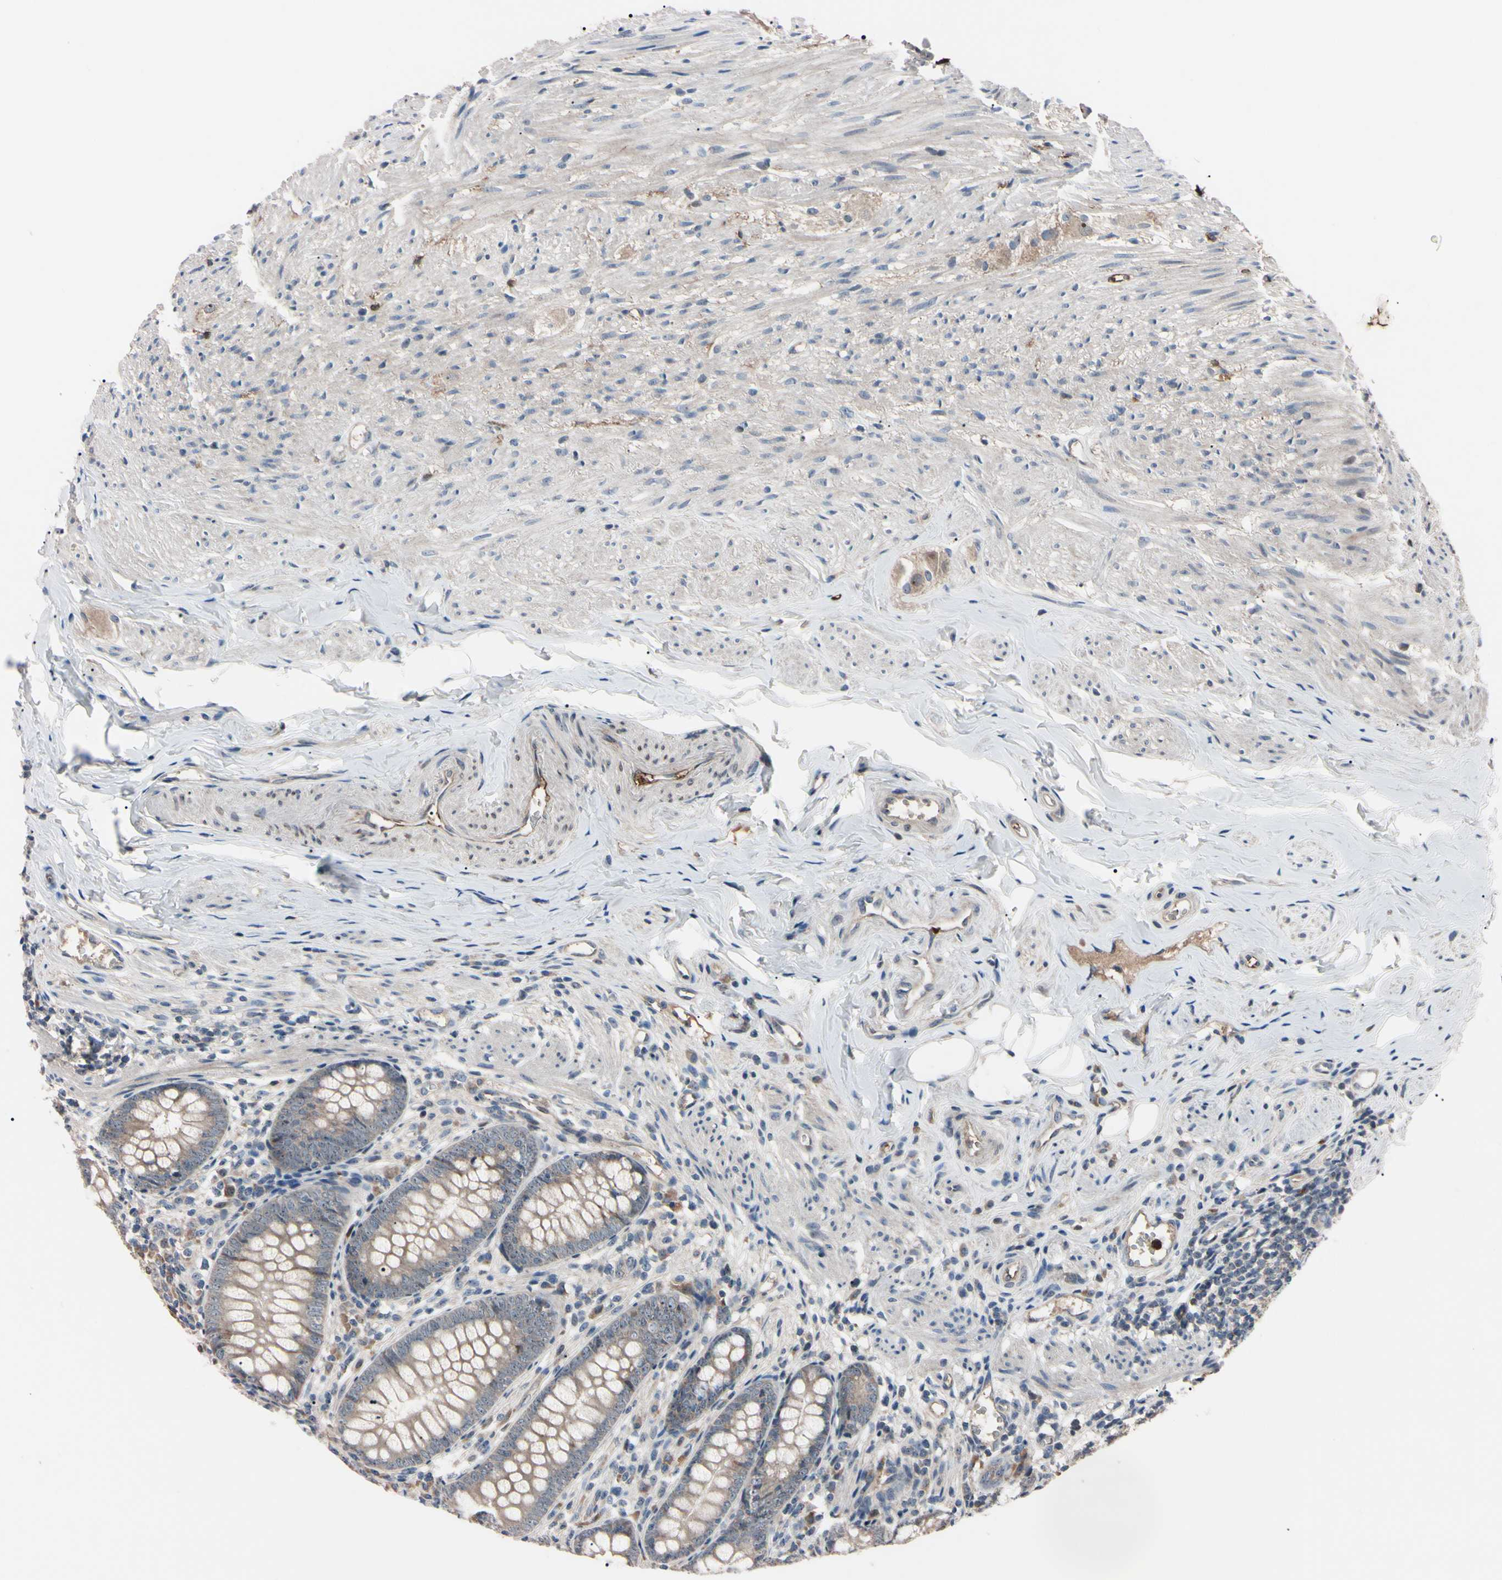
{"staining": {"intensity": "weak", "quantity": ">75%", "location": "cytoplasmic/membranous"}, "tissue": "appendix", "cell_type": "Glandular cells", "image_type": "normal", "snomed": [{"axis": "morphology", "description": "Normal tissue, NOS"}, {"axis": "topography", "description": "Appendix"}], "caption": "The photomicrograph reveals a brown stain indicating the presence of a protein in the cytoplasmic/membranous of glandular cells in appendix.", "gene": "TRAF5", "patient": {"sex": "female", "age": 77}}